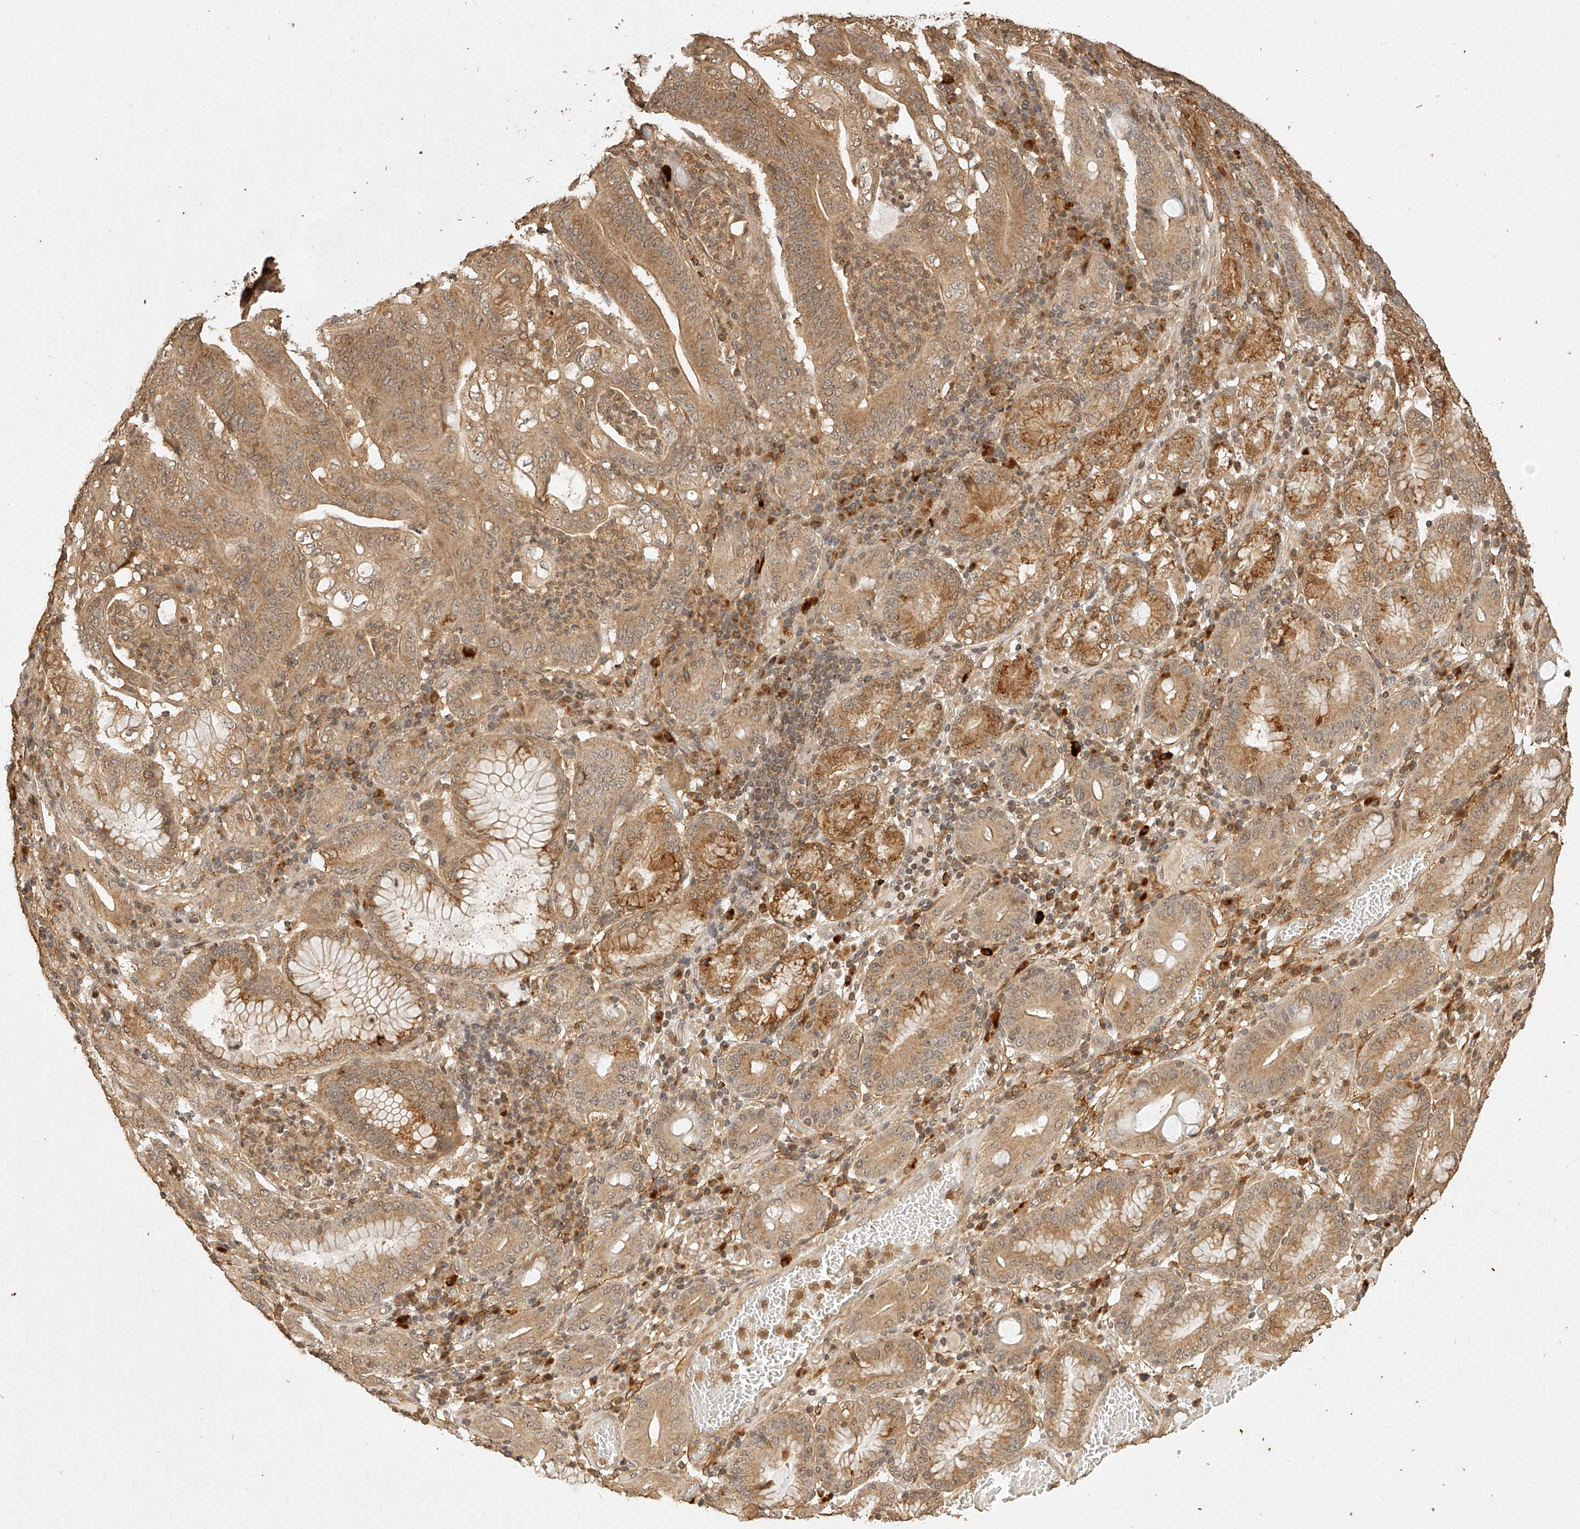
{"staining": {"intensity": "moderate", "quantity": ">75%", "location": "cytoplasmic/membranous"}, "tissue": "stomach cancer", "cell_type": "Tumor cells", "image_type": "cancer", "snomed": [{"axis": "morphology", "description": "Adenocarcinoma, NOS"}, {"axis": "topography", "description": "Stomach"}], "caption": "This is an image of immunohistochemistry staining of adenocarcinoma (stomach), which shows moderate expression in the cytoplasmic/membranous of tumor cells.", "gene": "BCL2L11", "patient": {"sex": "female", "age": 73}}